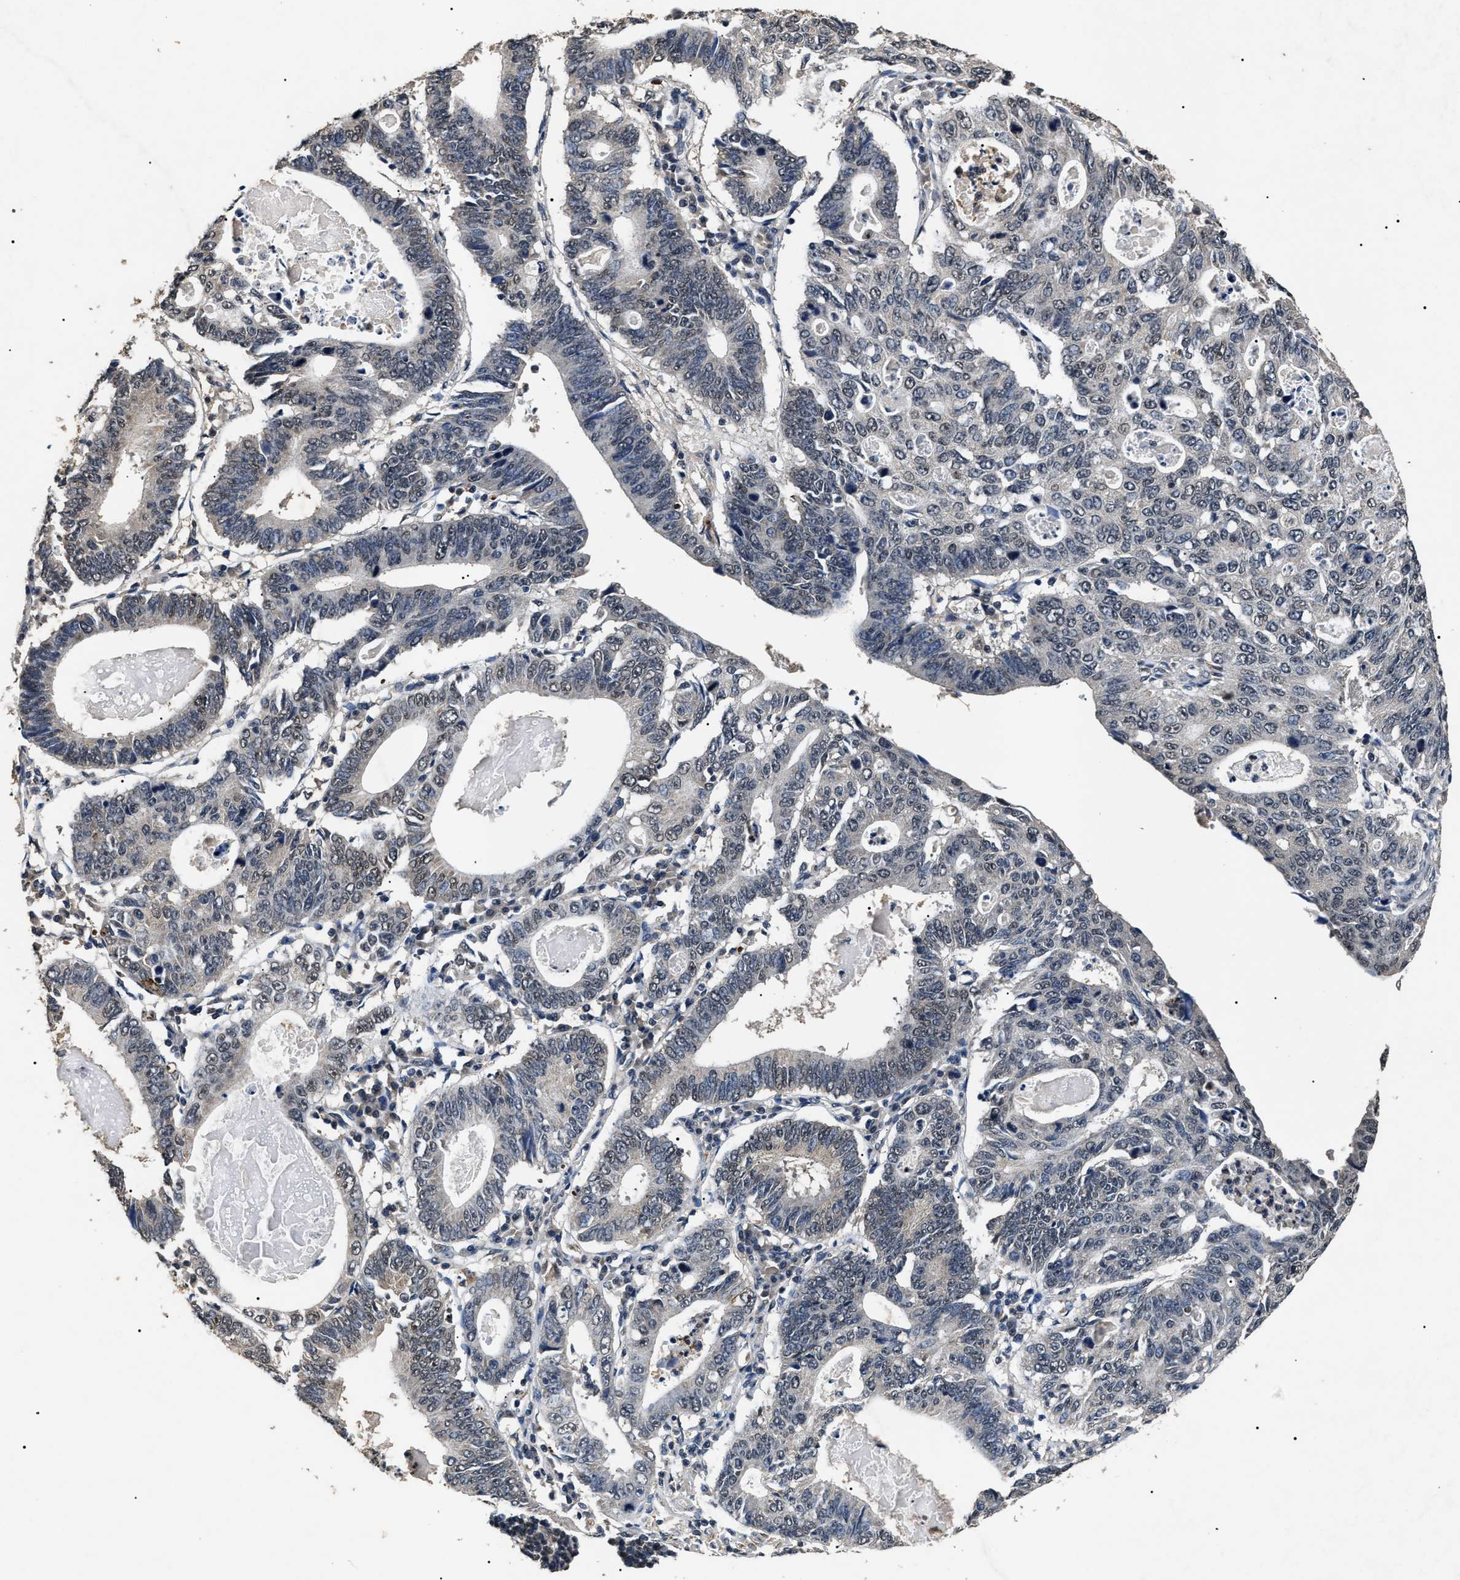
{"staining": {"intensity": "negative", "quantity": "none", "location": "none"}, "tissue": "stomach cancer", "cell_type": "Tumor cells", "image_type": "cancer", "snomed": [{"axis": "morphology", "description": "Adenocarcinoma, NOS"}, {"axis": "topography", "description": "Stomach"}], "caption": "Tumor cells are negative for brown protein staining in stomach adenocarcinoma. The staining was performed using DAB to visualize the protein expression in brown, while the nuclei were stained in blue with hematoxylin (Magnification: 20x).", "gene": "ANP32E", "patient": {"sex": "male", "age": 59}}